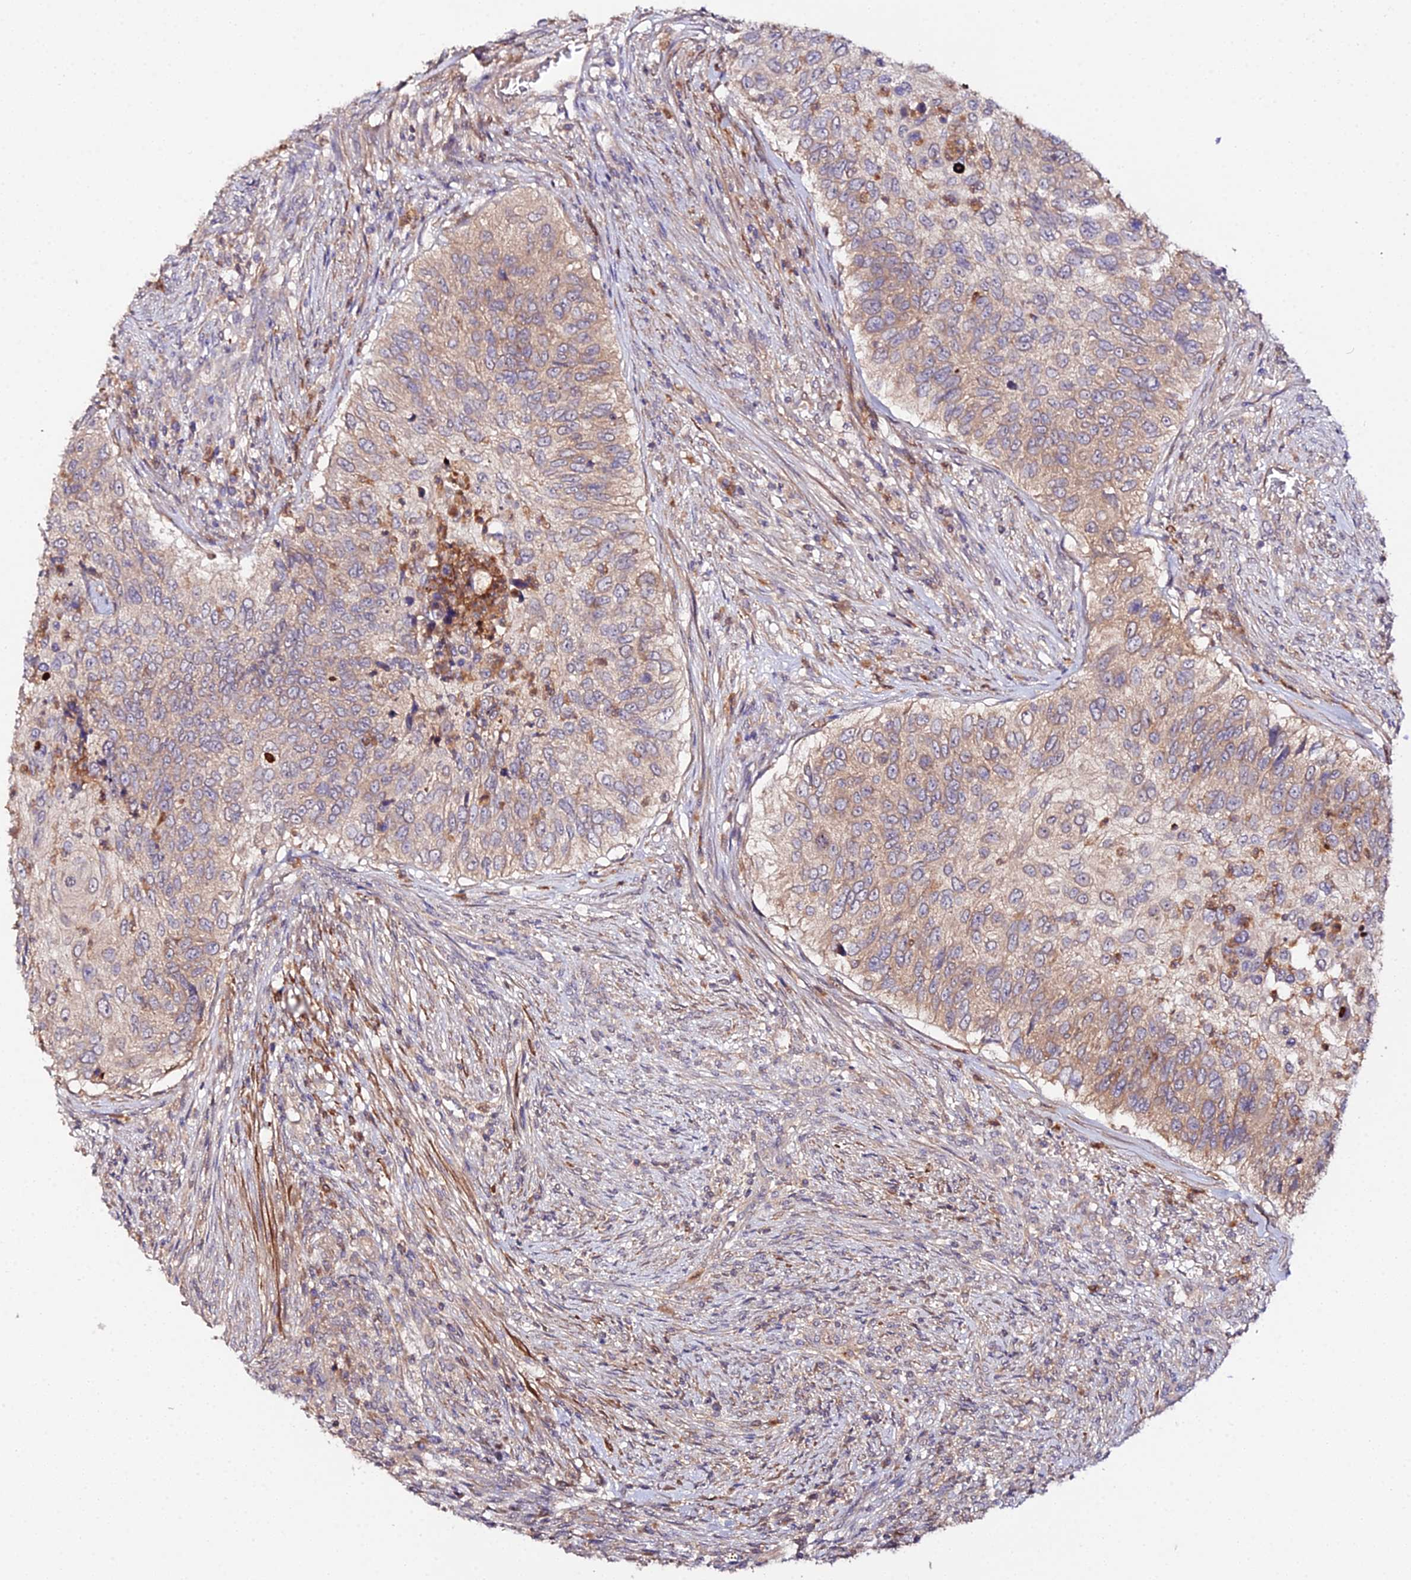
{"staining": {"intensity": "weak", "quantity": ">75%", "location": "cytoplasmic/membranous"}, "tissue": "urothelial cancer", "cell_type": "Tumor cells", "image_type": "cancer", "snomed": [{"axis": "morphology", "description": "Urothelial carcinoma, High grade"}, {"axis": "topography", "description": "Urinary bladder"}], "caption": "Urothelial cancer stained with immunohistochemistry exhibits weak cytoplasmic/membranous positivity in approximately >75% of tumor cells. (brown staining indicates protein expression, while blue staining denotes nuclei).", "gene": "TRIM26", "patient": {"sex": "female", "age": 60}}